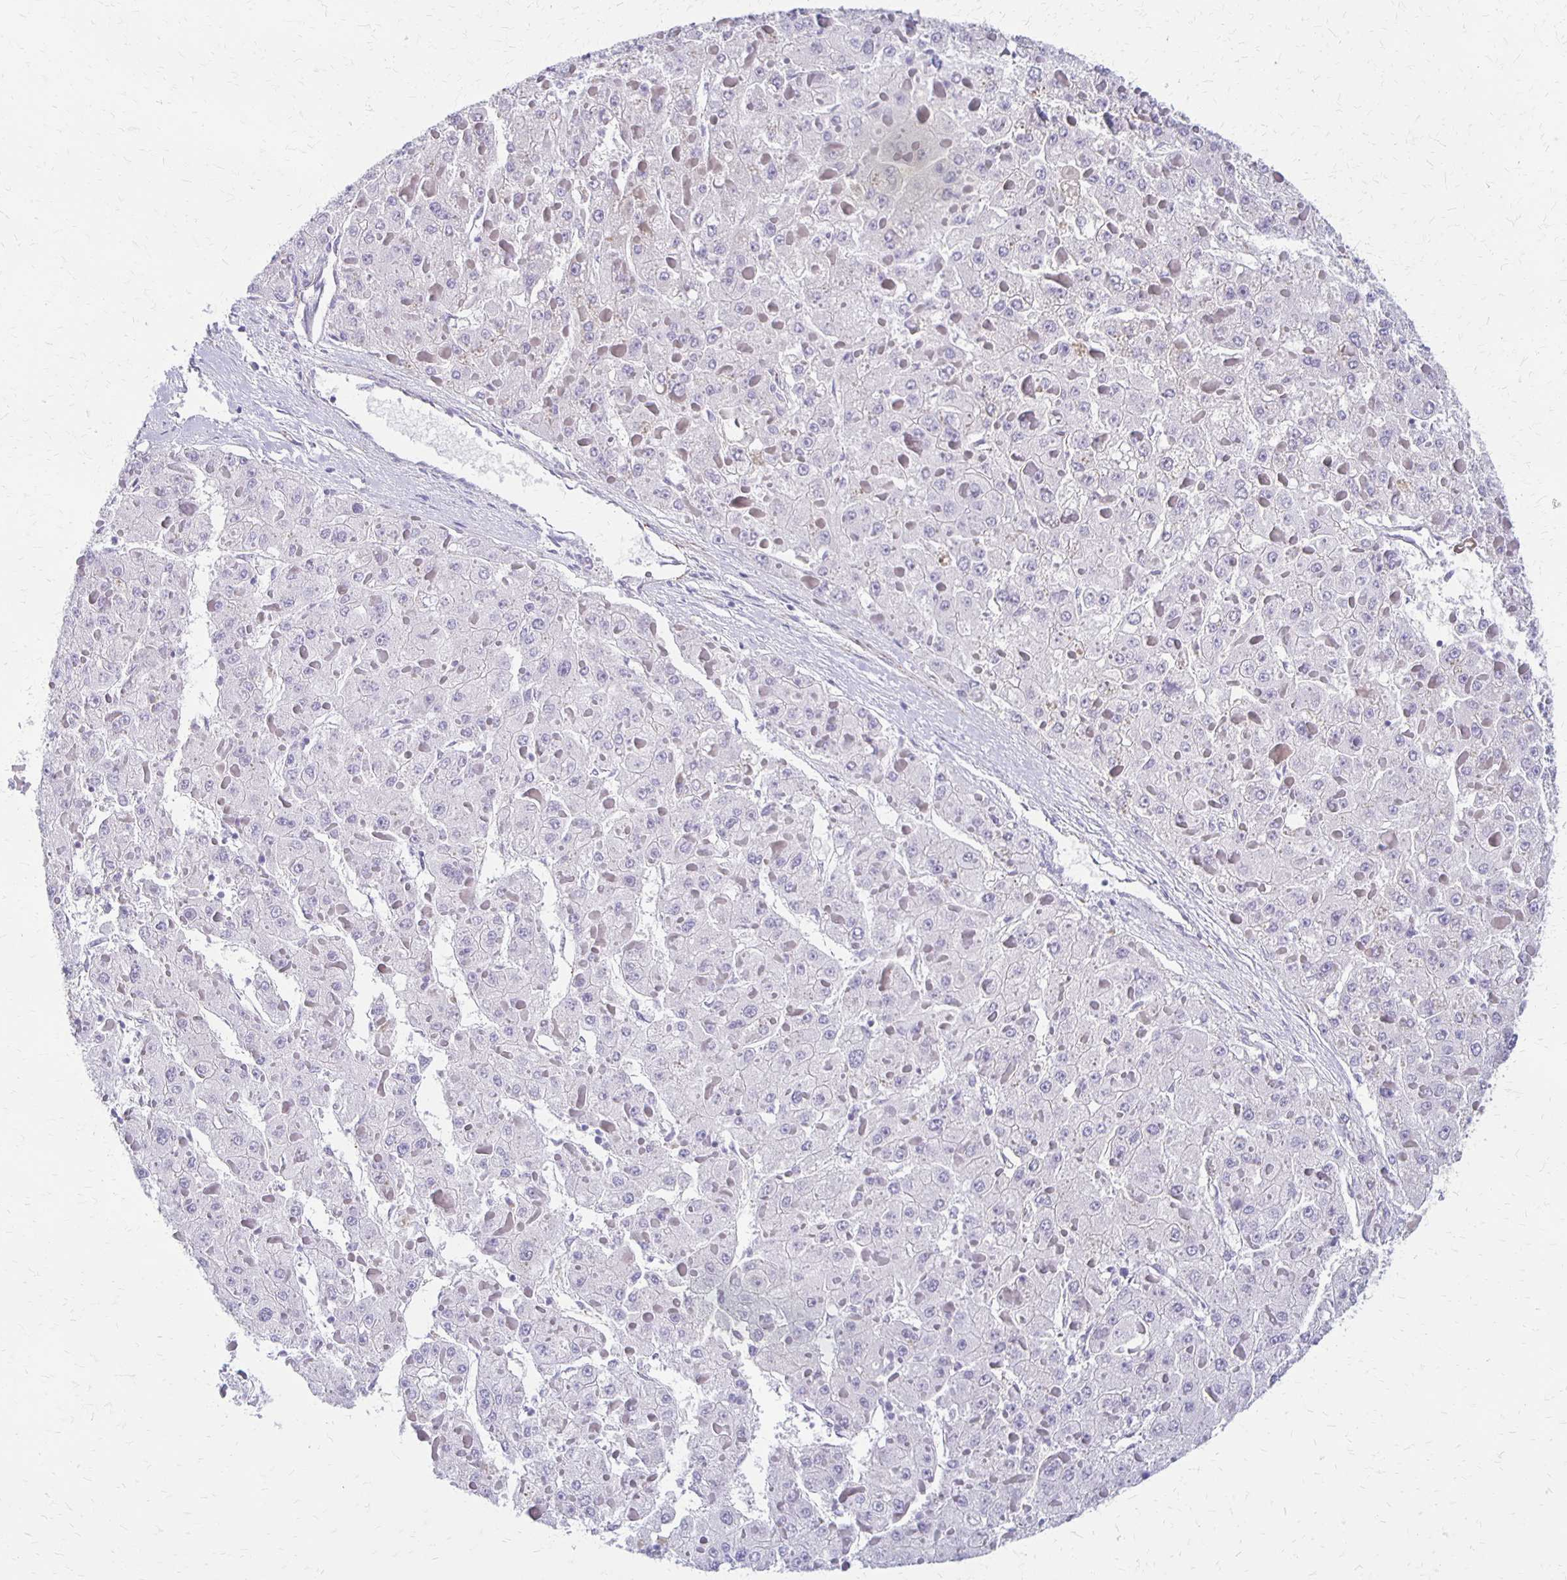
{"staining": {"intensity": "negative", "quantity": "none", "location": "none"}, "tissue": "liver cancer", "cell_type": "Tumor cells", "image_type": "cancer", "snomed": [{"axis": "morphology", "description": "Carcinoma, Hepatocellular, NOS"}, {"axis": "topography", "description": "Liver"}], "caption": "The micrograph exhibits no staining of tumor cells in liver hepatocellular carcinoma.", "gene": "RHOC", "patient": {"sex": "female", "age": 73}}